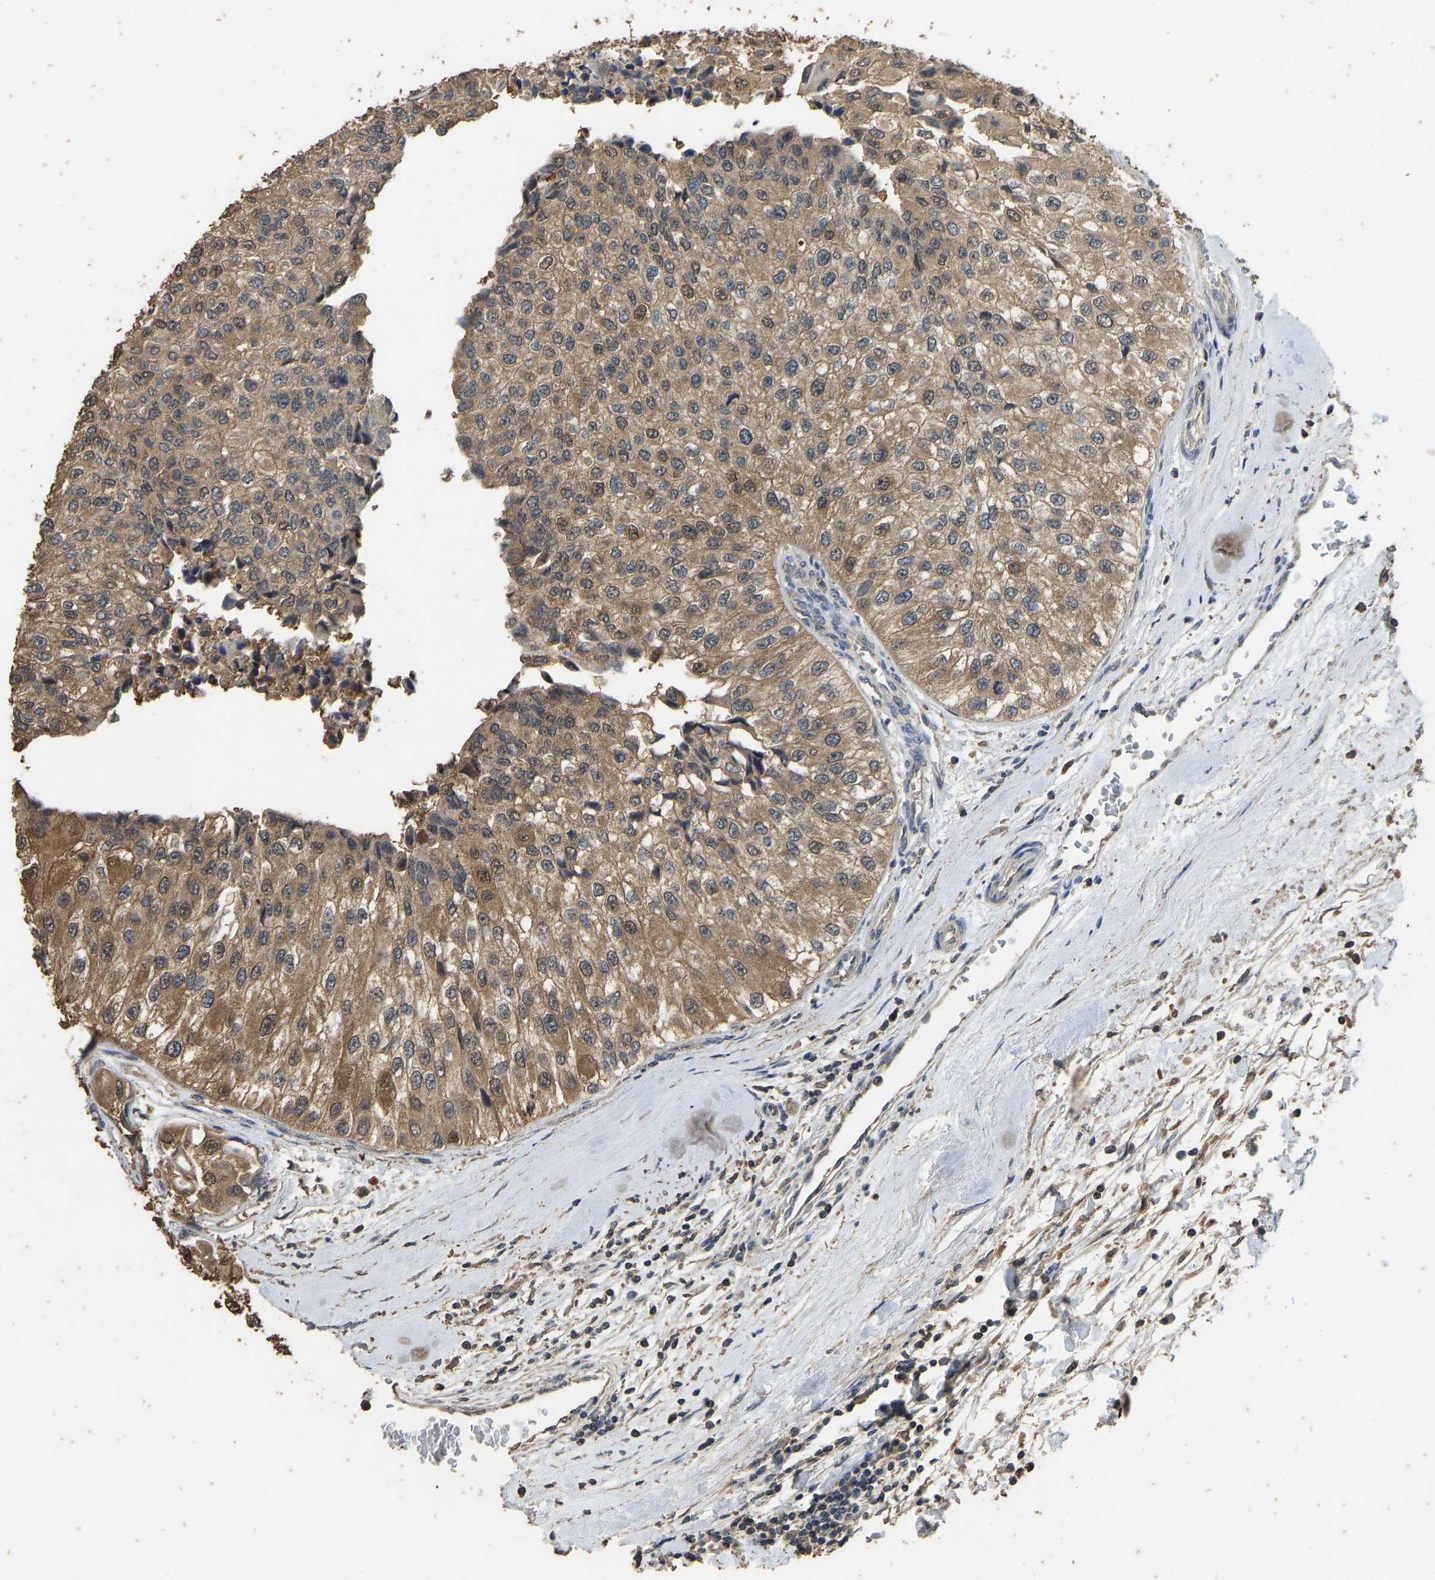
{"staining": {"intensity": "moderate", "quantity": ">75%", "location": "cytoplasmic/membranous"}, "tissue": "urothelial cancer", "cell_type": "Tumor cells", "image_type": "cancer", "snomed": [{"axis": "morphology", "description": "Urothelial carcinoma, High grade"}, {"axis": "topography", "description": "Kidney"}, {"axis": "topography", "description": "Urinary bladder"}], "caption": "A medium amount of moderate cytoplasmic/membranous expression is seen in about >75% of tumor cells in urothelial cancer tissue.", "gene": "CIDEC", "patient": {"sex": "male", "age": 77}}